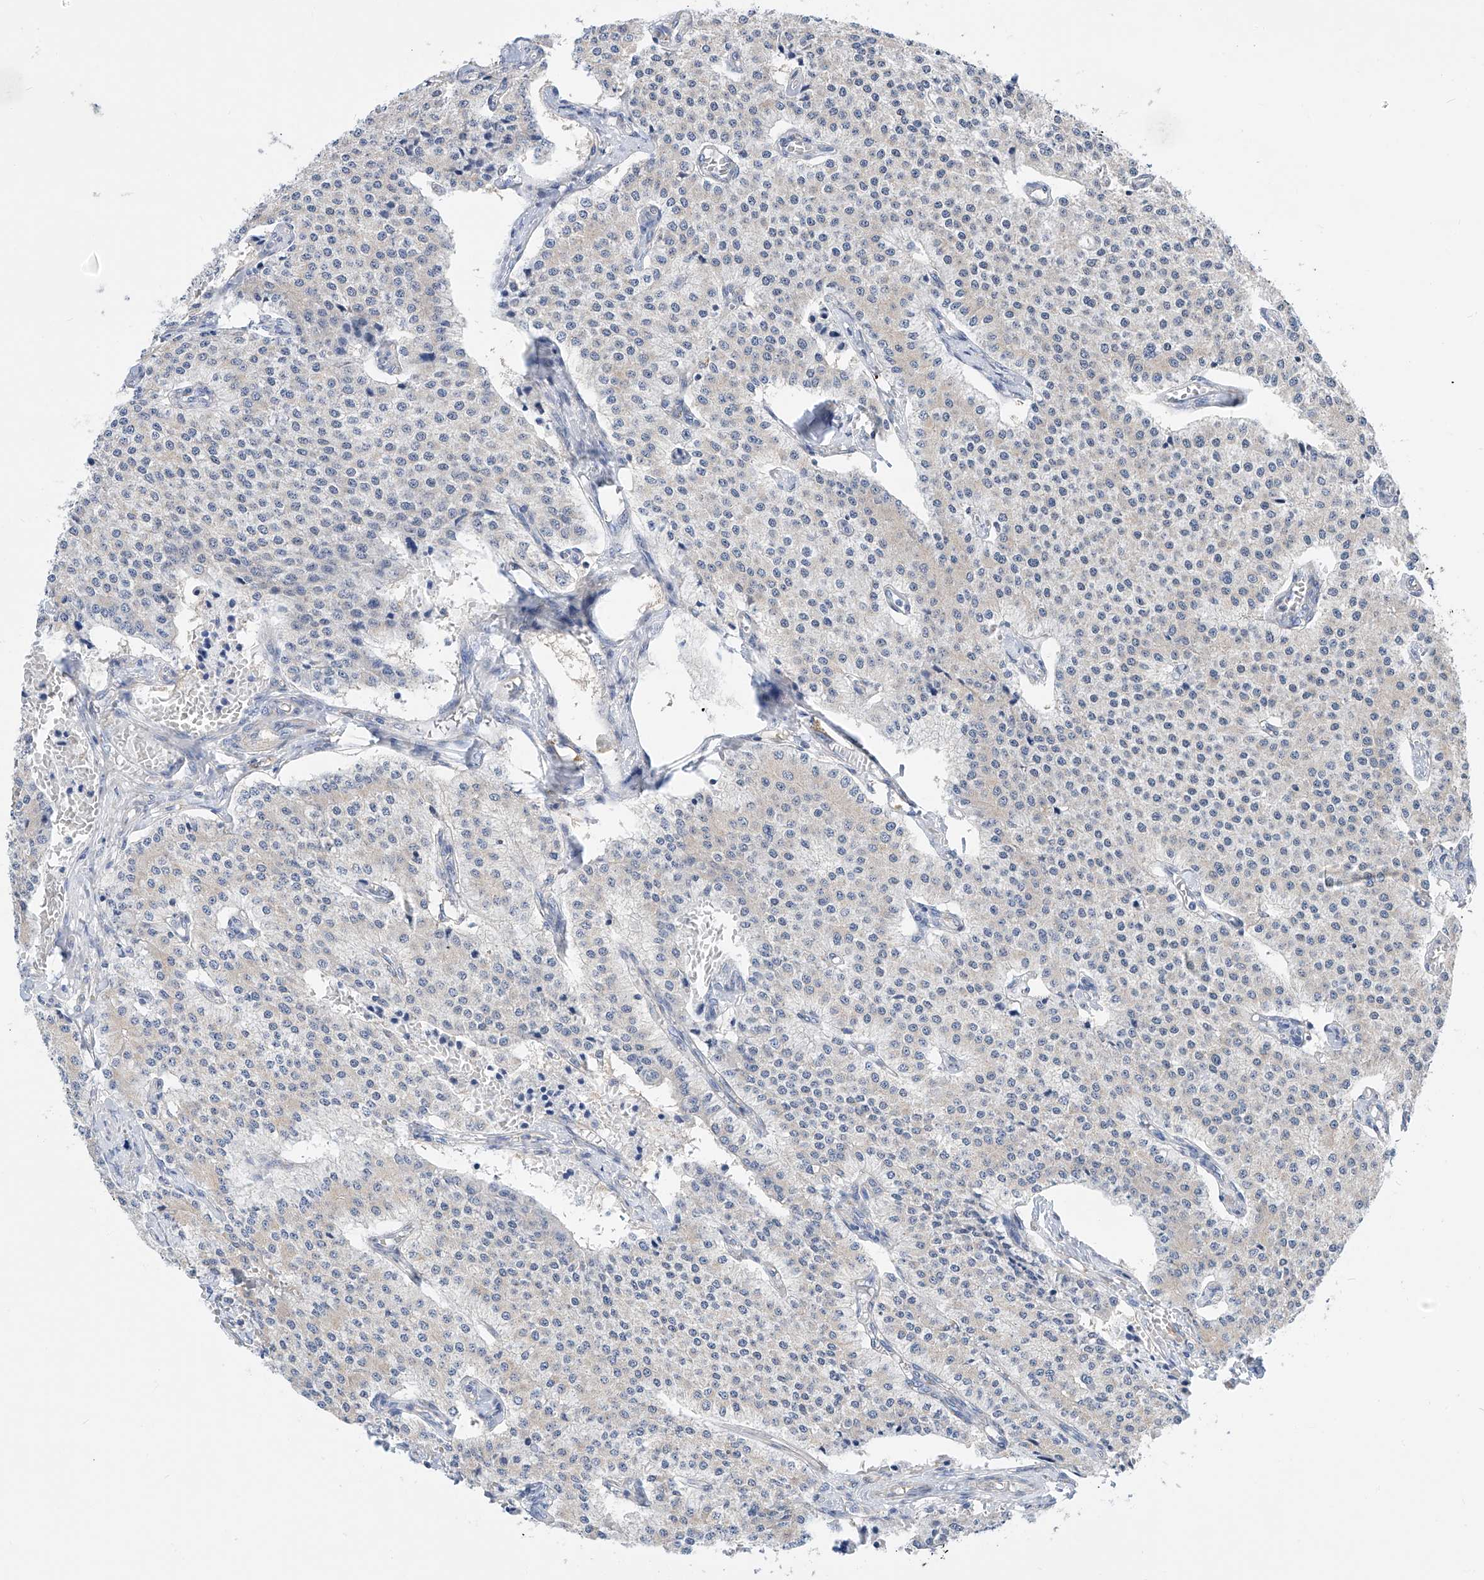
{"staining": {"intensity": "negative", "quantity": "none", "location": "none"}, "tissue": "carcinoid", "cell_type": "Tumor cells", "image_type": "cancer", "snomed": [{"axis": "morphology", "description": "Carcinoid, malignant, NOS"}, {"axis": "topography", "description": "Colon"}], "caption": "An image of carcinoid stained for a protein demonstrates no brown staining in tumor cells.", "gene": "SLC22A7", "patient": {"sex": "female", "age": 52}}